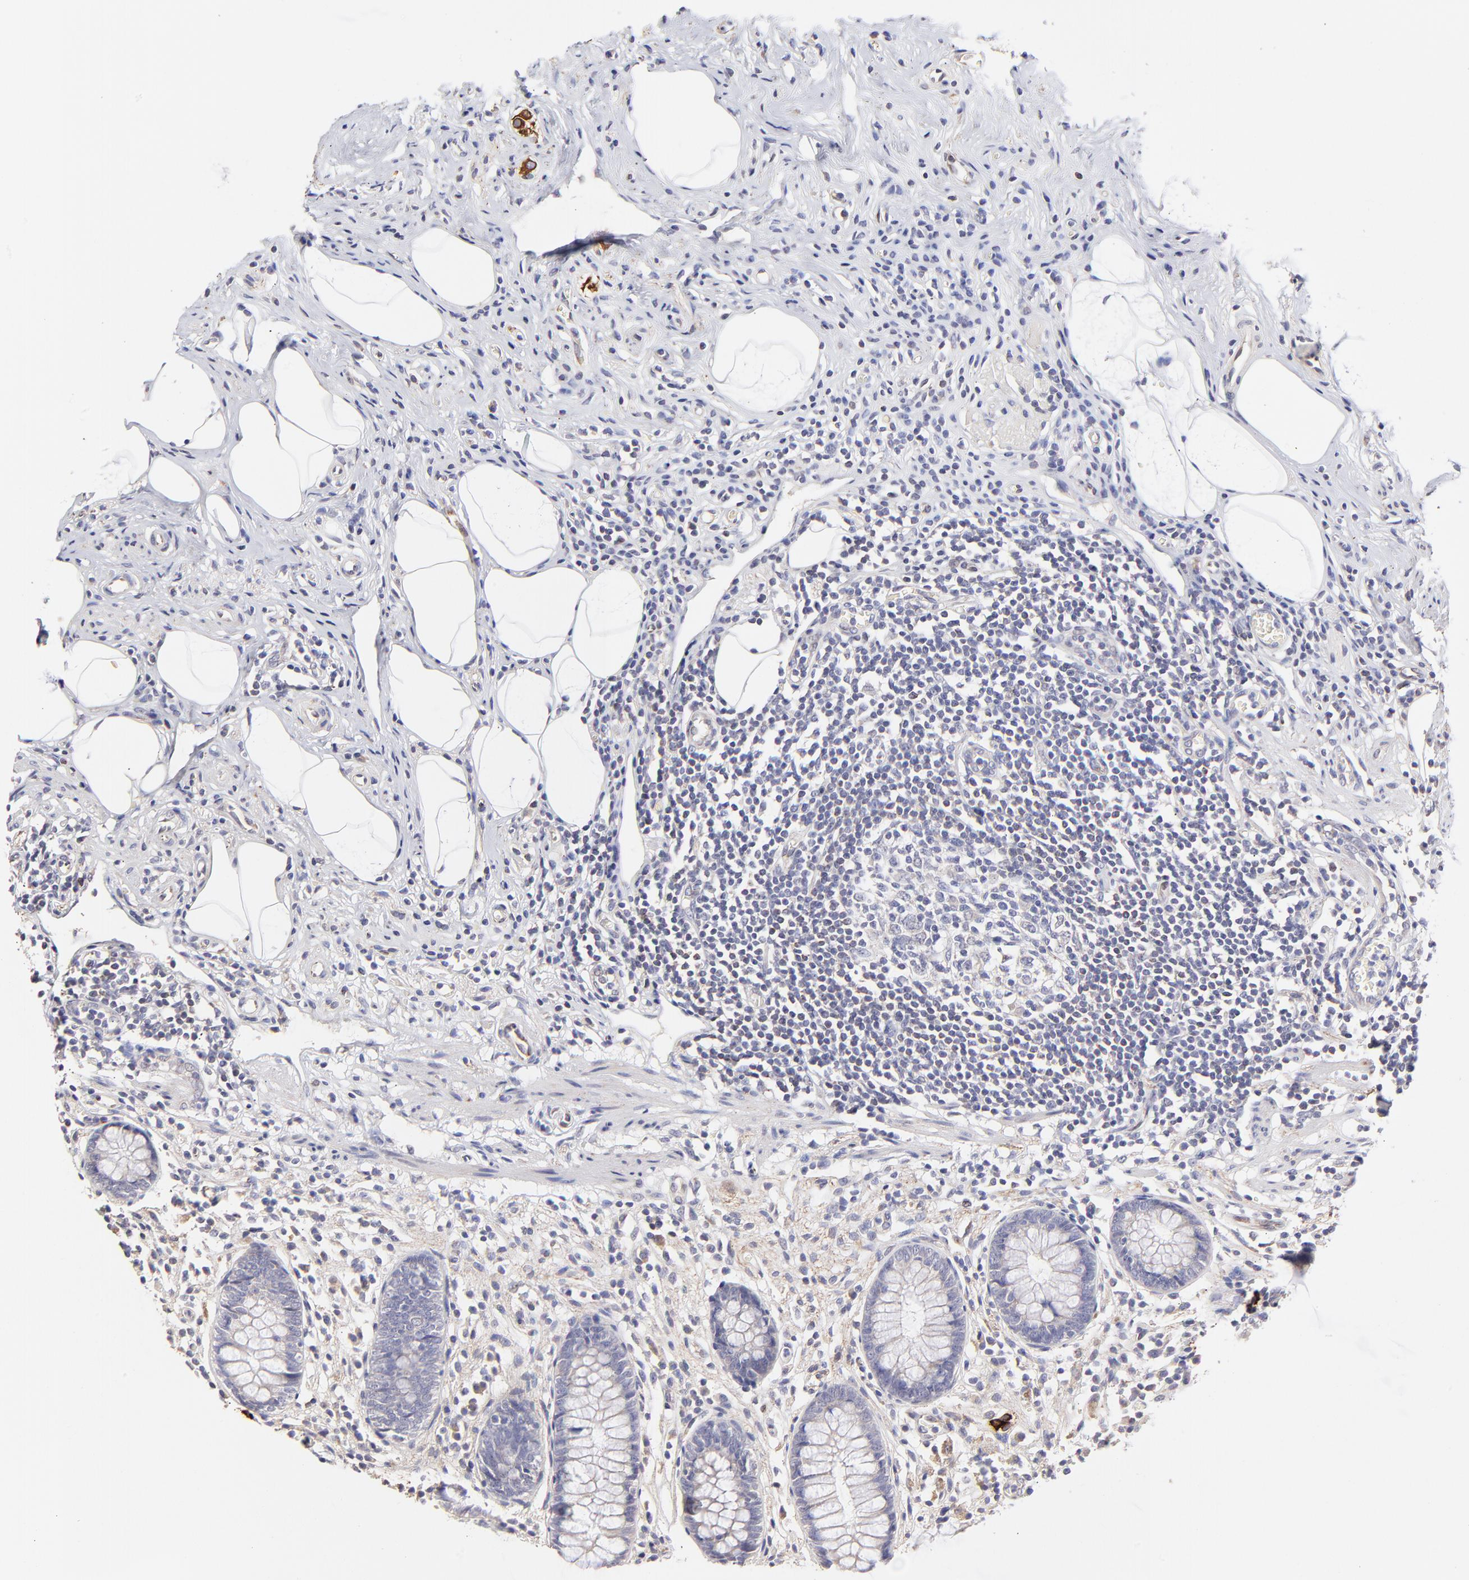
{"staining": {"intensity": "negative", "quantity": "none", "location": "none"}, "tissue": "appendix", "cell_type": "Glandular cells", "image_type": "normal", "snomed": [{"axis": "morphology", "description": "Normal tissue, NOS"}, {"axis": "topography", "description": "Appendix"}], "caption": "Immunohistochemistry micrograph of benign human appendix stained for a protein (brown), which exhibits no positivity in glandular cells.", "gene": "BTG2", "patient": {"sex": "male", "age": 38}}